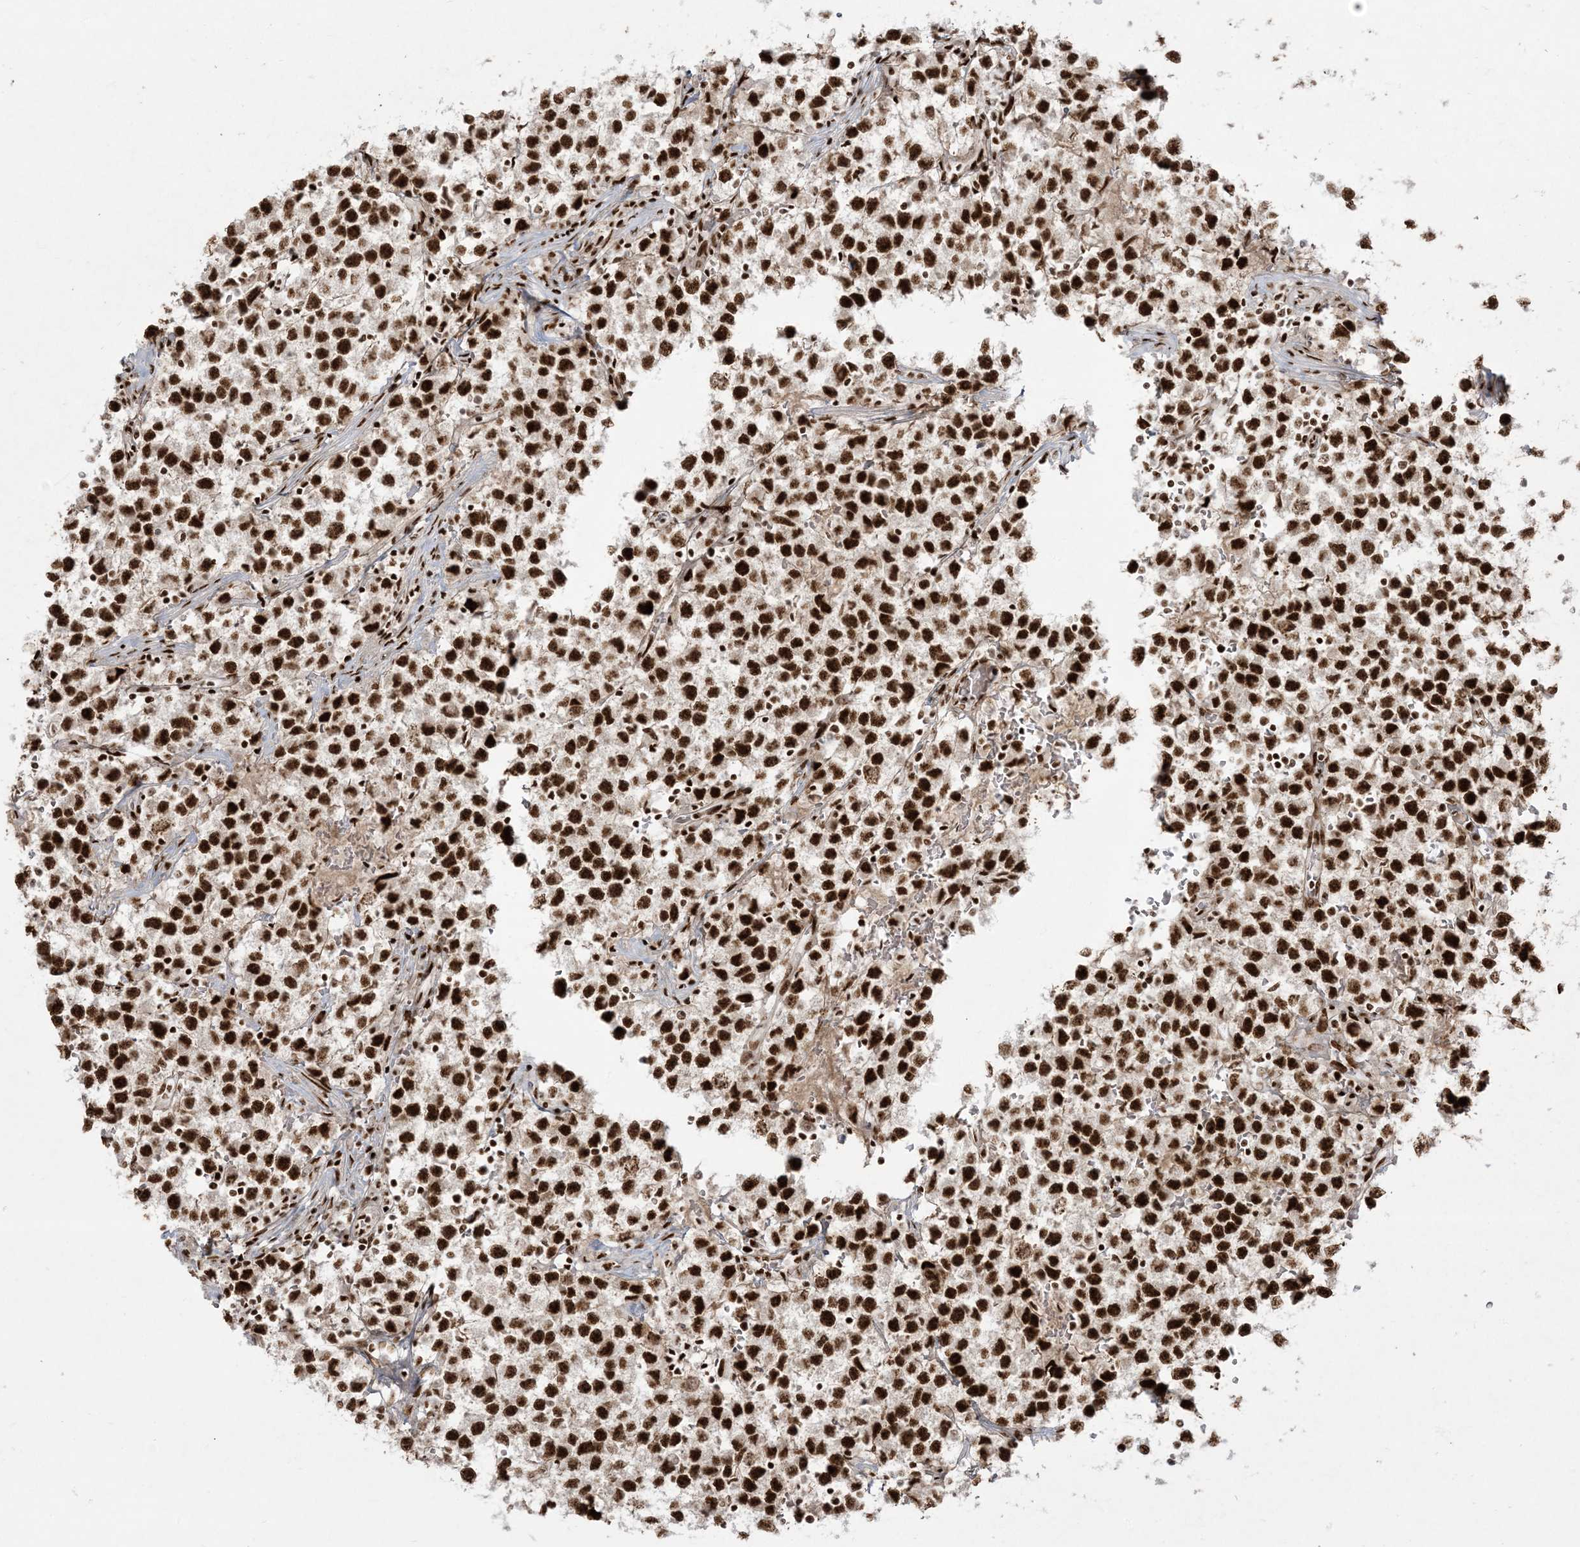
{"staining": {"intensity": "strong", "quantity": ">75%", "location": "nuclear"}, "tissue": "testis cancer", "cell_type": "Tumor cells", "image_type": "cancer", "snomed": [{"axis": "morphology", "description": "Seminoma, NOS"}, {"axis": "topography", "description": "Testis"}], "caption": "Immunohistochemistry (IHC) staining of testis cancer, which reveals high levels of strong nuclear expression in about >75% of tumor cells indicating strong nuclear protein expression. The staining was performed using DAB (3,3'-diaminobenzidine) (brown) for protein detection and nuclei were counterstained in hematoxylin (blue).", "gene": "RBM10", "patient": {"sex": "male", "age": 22}}